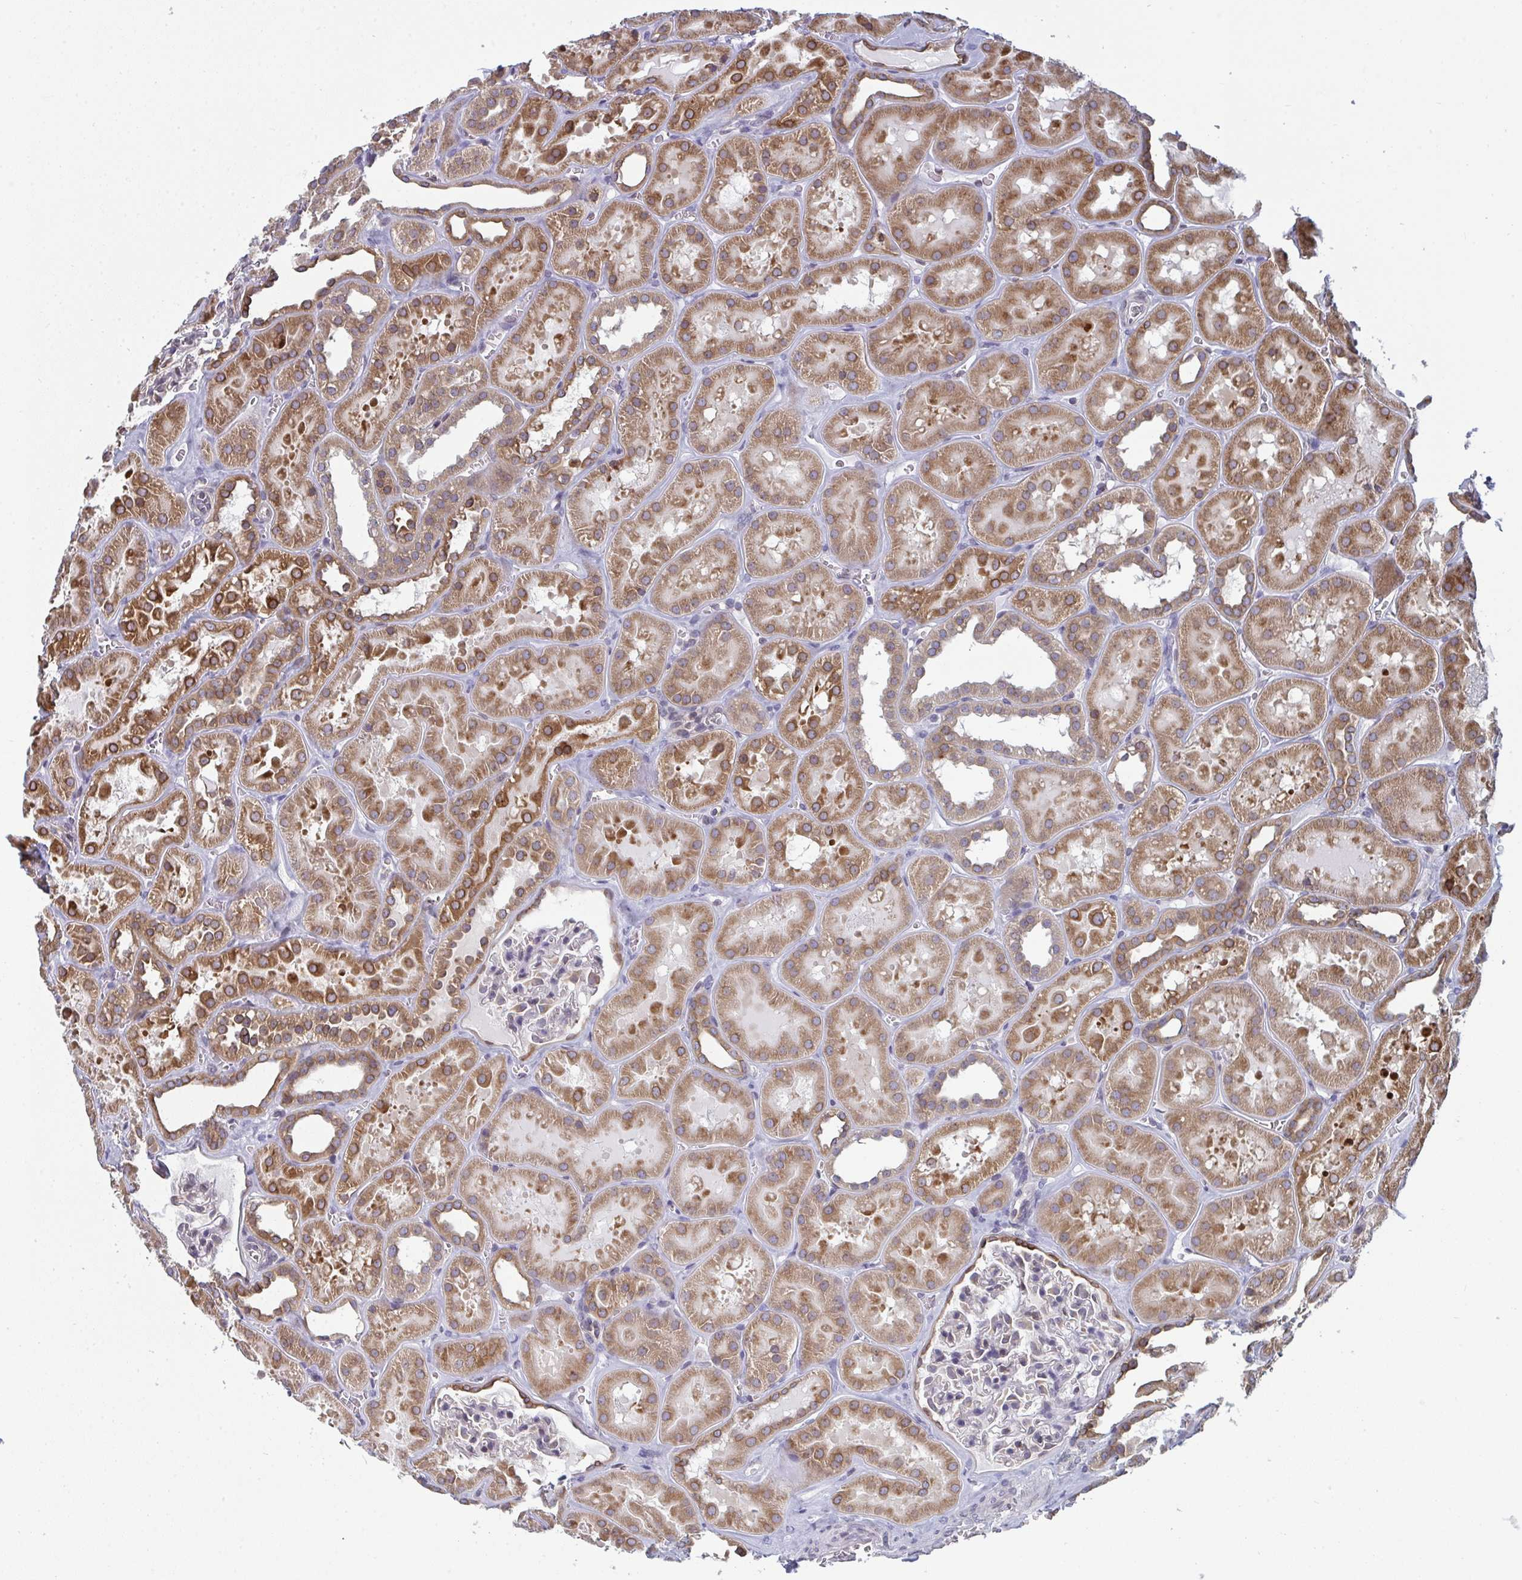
{"staining": {"intensity": "moderate", "quantity": "<25%", "location": "cytoplasmic/membranous"}, "tissue": "kidney", "cell_type": "Cells in glomeruli", "image_type": "normal", "snomed": [{"axis": "morphology", "description": "Normal tissue, NOS"}, {"axis": "topography", "description": "Kidney"}], "caption": "Immunohistochemistry (IHC) micrograph of unremarkable kidney: human kidney stained using immunohistochemistry shows low levels of moderate protein expression localized specifically in the cytoplasmic/membranous of cells in glomeruli, appearing as a cytoplasmic/membranous brown color.", "gene": "LYSMD4", "patient": {"sex": "female", "age": 41}}